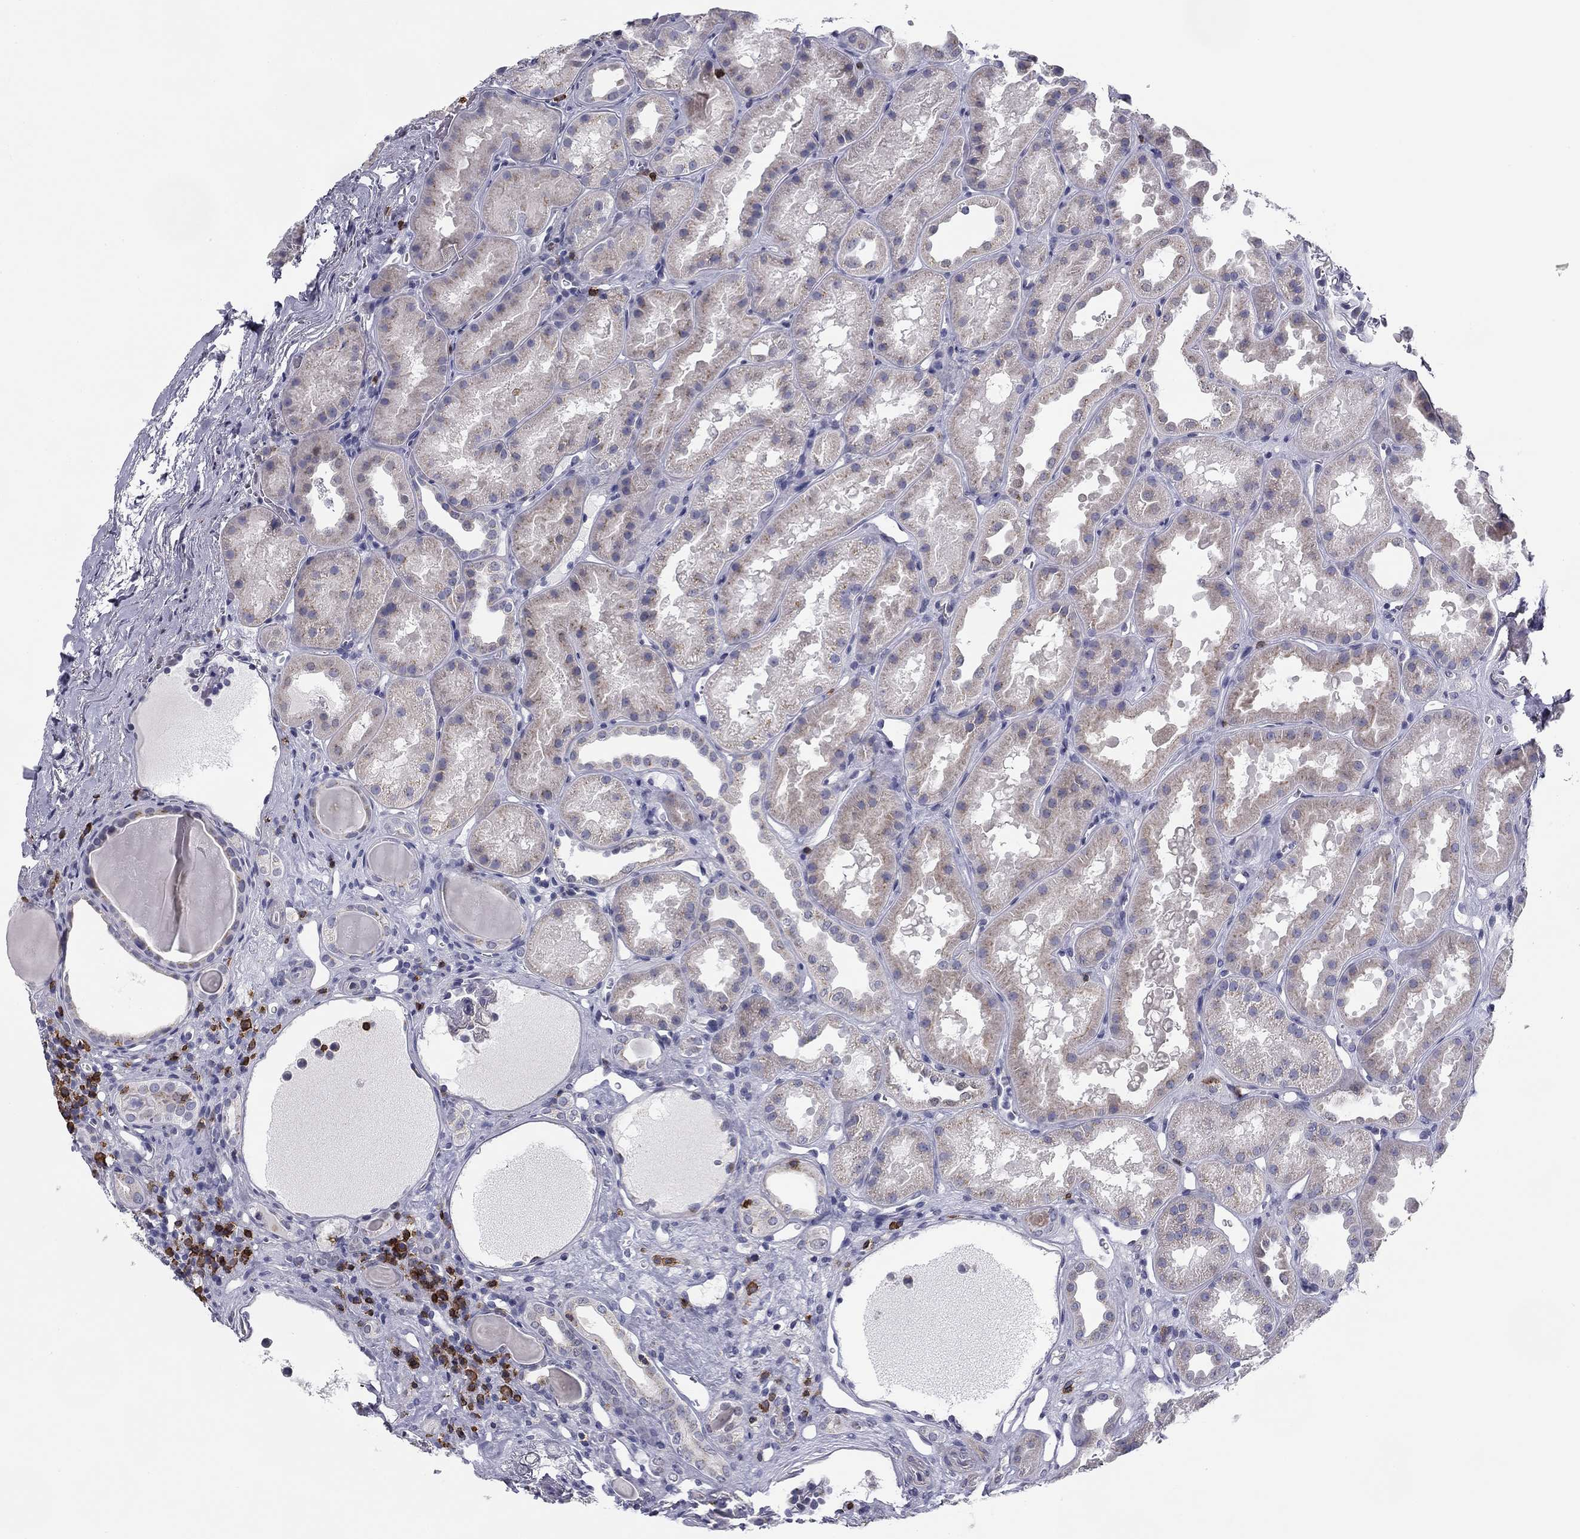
{"staining": {"intensity": "negative", "quantity": "none", "location": "none"}, "tissue": "kidney", "cell_type": "Cells in glomeruli", "image_type": "normal", "snomed": [{"axis": "morphology", "description": "Normal tissue, NOS"}, {"axis": "topography", "description": "Kidney"}], "caption": "Immunohistochemistry of benign kidney reveals no expression in cells in glomeruli.", "gene": "TRAT1", "patient": {"sex": "male", "age": 61}}